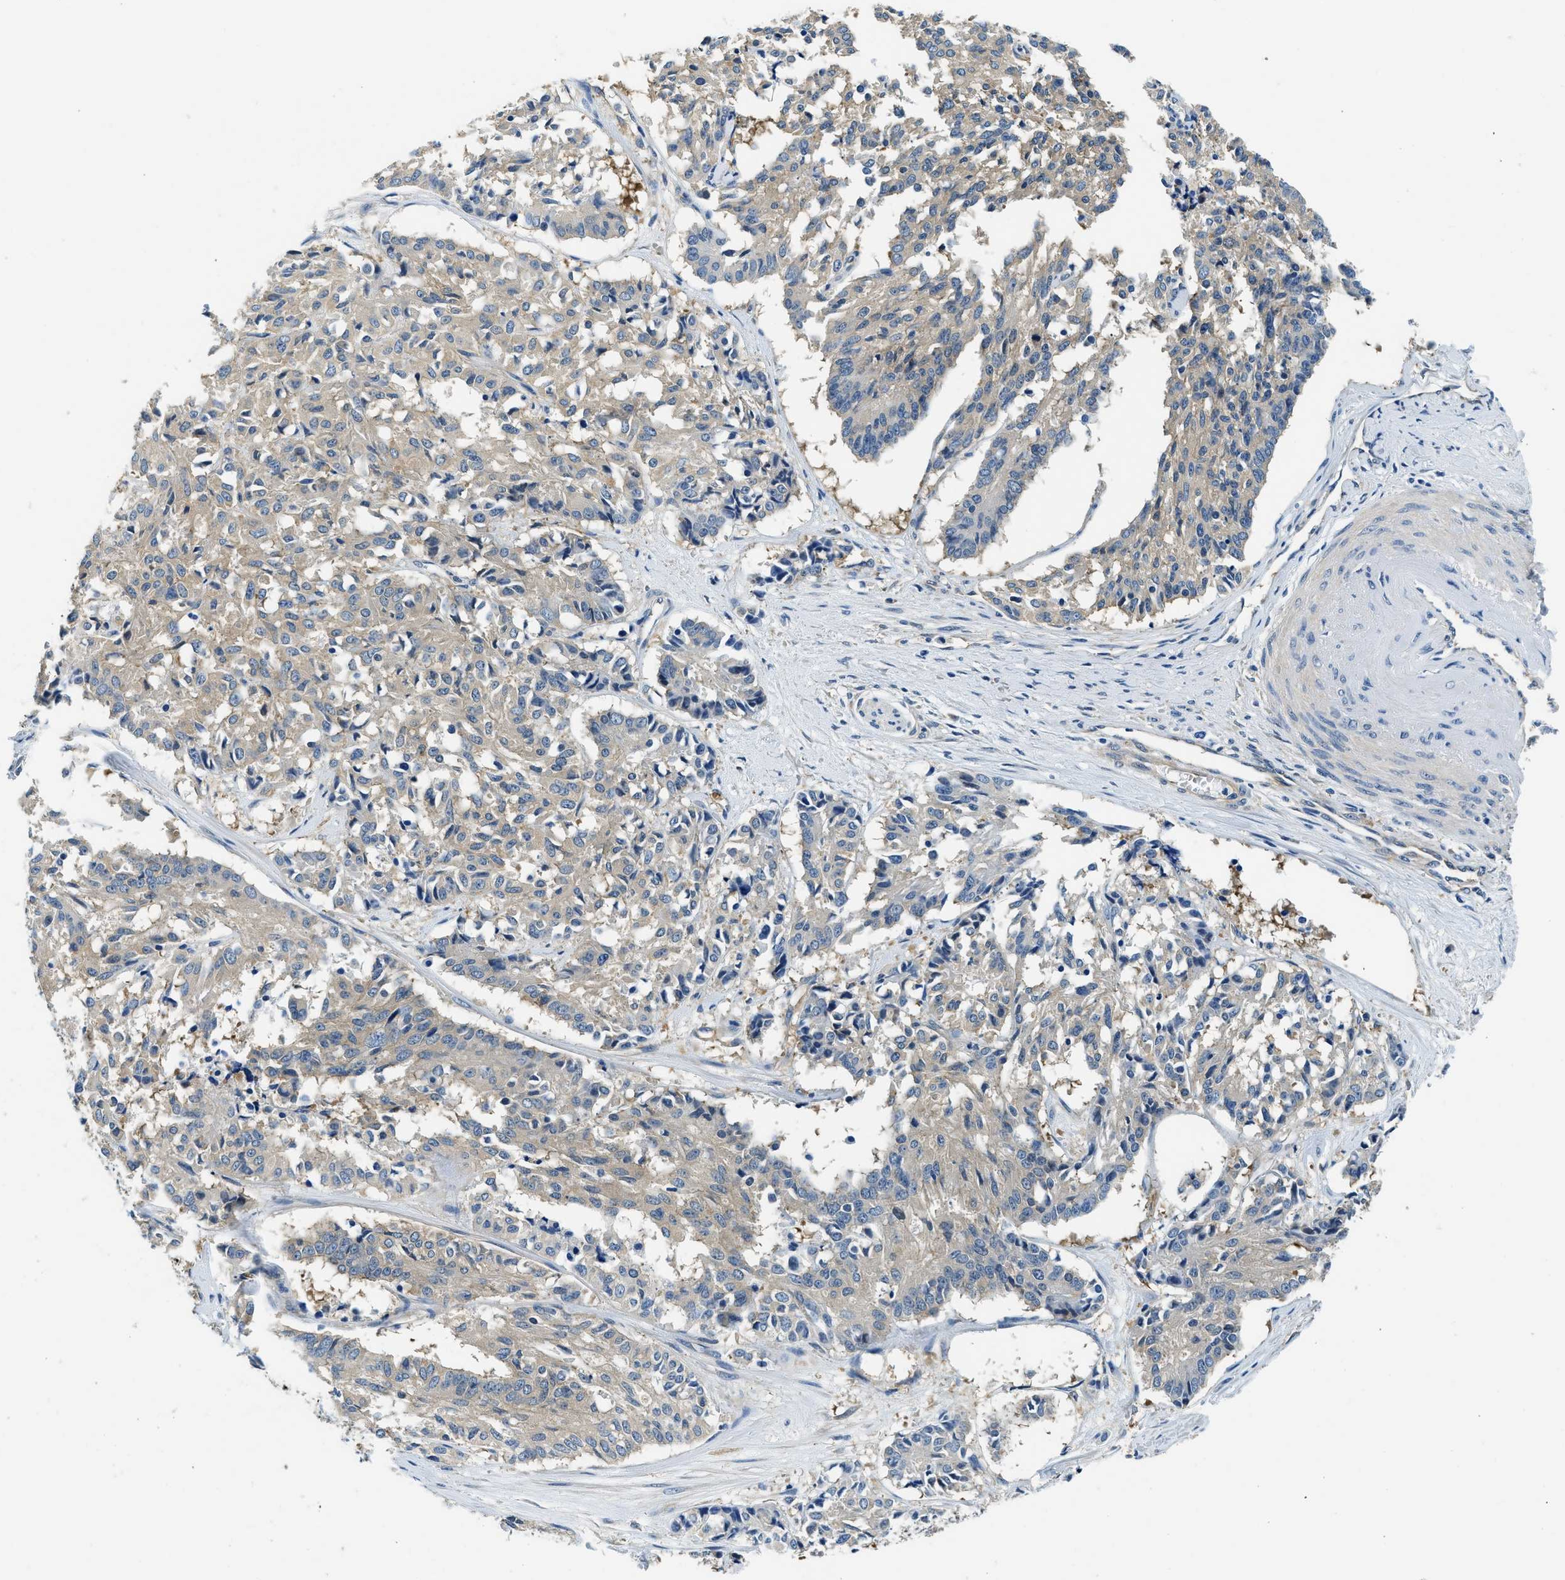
{"staining": {"intensity": "weak", "quantity": ">75%", "location": "cytoplasmic/membranous"}, "tissue": "cervical cancer", "cell_type": "Tumor cells", "image_type": "cancer", "snomed": [{"axis": "morphology", "description": "Squamous cell carcinoma, NOS"}, {"axis": "topography", "description": "Cervix"}], "caption": "This is an image of immunohistochemistry staining of squamous cell carcinoma (cervical), which shows weak expression in the cytoplasmic/membranous of tumor cells.", "gene": "TWF1", "patient": {"sex": "female", "age": 35}}